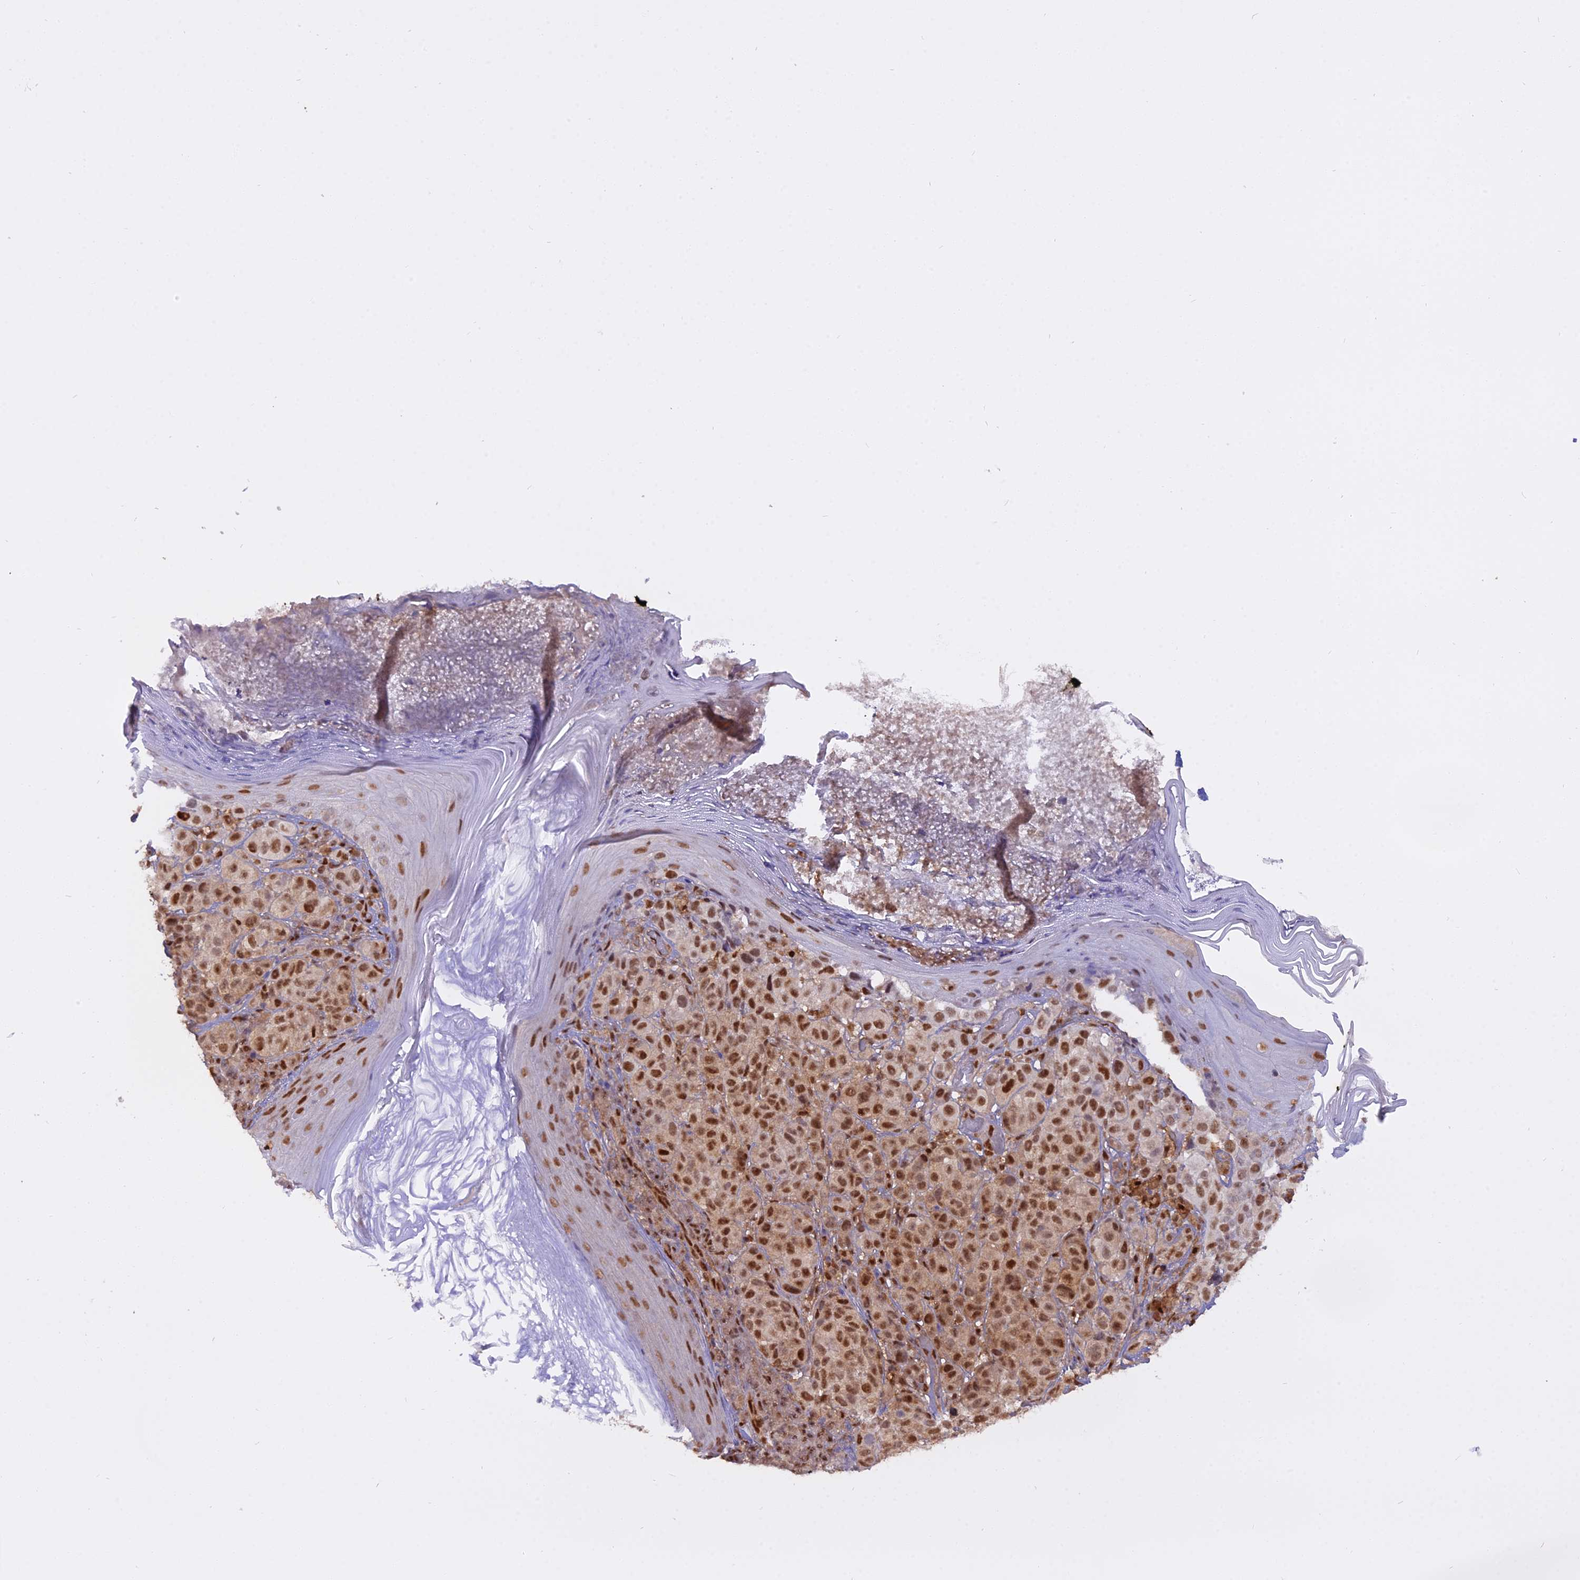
{"staining": {"intensity": "moderate", "quantity": ">75%", "location": "nuclear"}, "tissue": "melanoma", "cell_type": "Tumor cells", "image_type": "cancer", "snomed": [{"axis": "morphology", "description": "Malignant melanoma, NOS"}, {"axis": "topography", "description": "Skin"}], "caption": "This micrograph displays IHC staining of malignant melanoma, with medium moderate nuclear expression in about >75% of tumor cells.", "gene": "NPEPL1", "patient": {"sex": "male", "age": 38}}